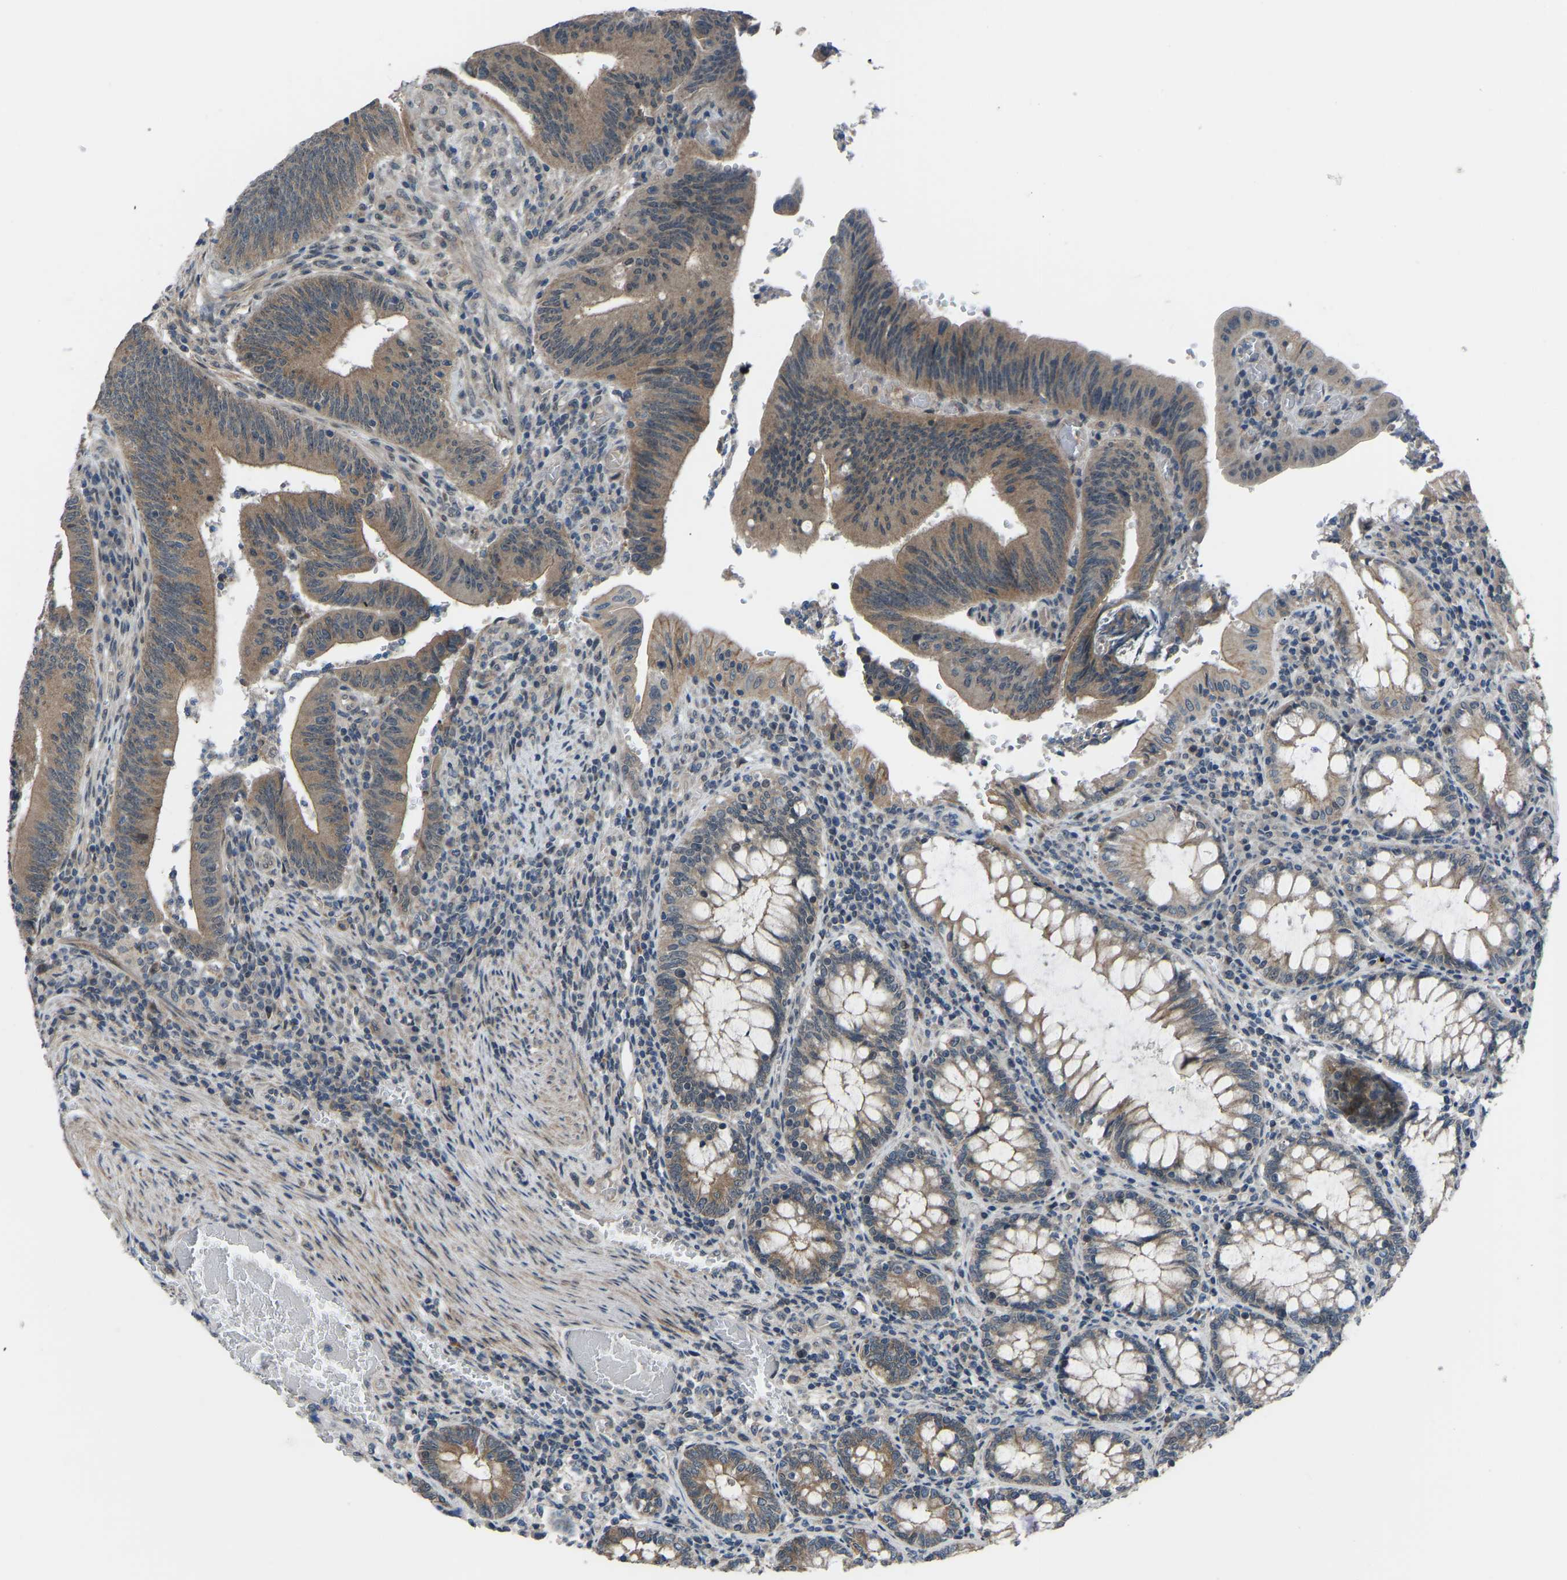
{"staining": {"intensity": "moderate", "quantity": ">75%", "location": "cytoplasmic/membranous"}, "tissue": "colorectal cancer", "cell_type": "Tumor cells", "image_type": "cancer", "snomed": [{"axis": "morphology", "description": "Normal tissue, NOS"}, {"axis": "morphology", "description": "Adenocarcinoma, NOS"}, {"axis": "topography", "description": "Rectum"}], "caption": "Immunohistochemistry of colorectal cancer displays medium levels of moderate cytoplasmic/membranous staining in about >75% of tumor cells.", "gene": "CDK2AP1", "patient": {"sex": "female", "age": 66}}